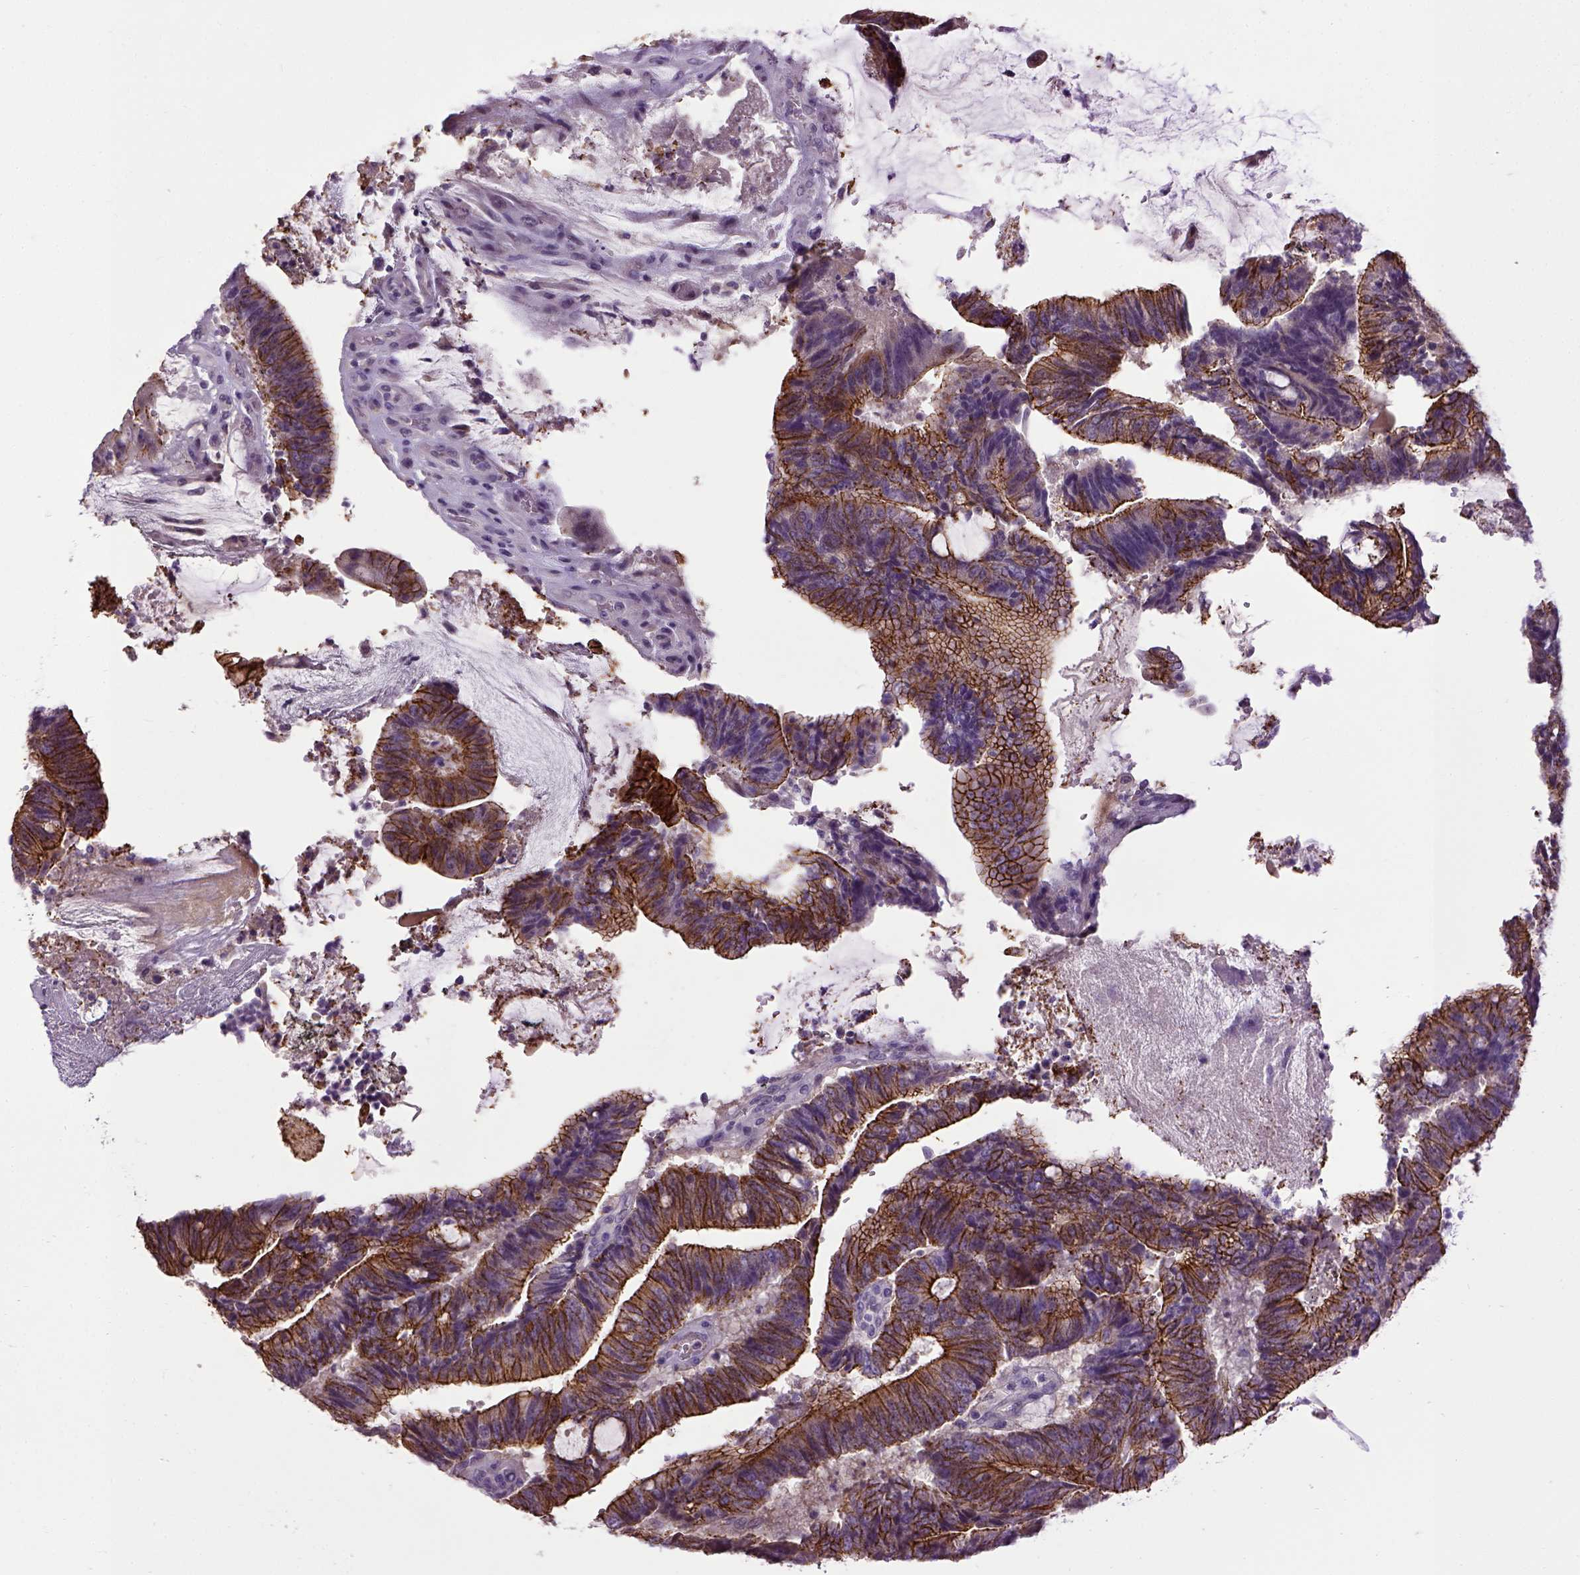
{"staining": {"intensity": "strong", "quantity": ">75%", "location": "cytoplasmic/membranous"}, "tissue": "colorectal cancer", "cell_type": "Tumor cells", "image_type": "cancer", "snomed": [{"axis": "morphology", "description": "Adenocarcinoma, NOS"}, {"axis": "topography", "description": "Colon"}], "caption": "A brown stain highlights strong cytoplasmic/membranous staining of a protein in human adenocarcinoma (colorectal) tumor cells. (DAB (3,3'-diaminobenzidine) IHC with brightfield microscopy, high magnification).", "gene": "CDH1", "patient": {"sex": "female", "age": 43}}